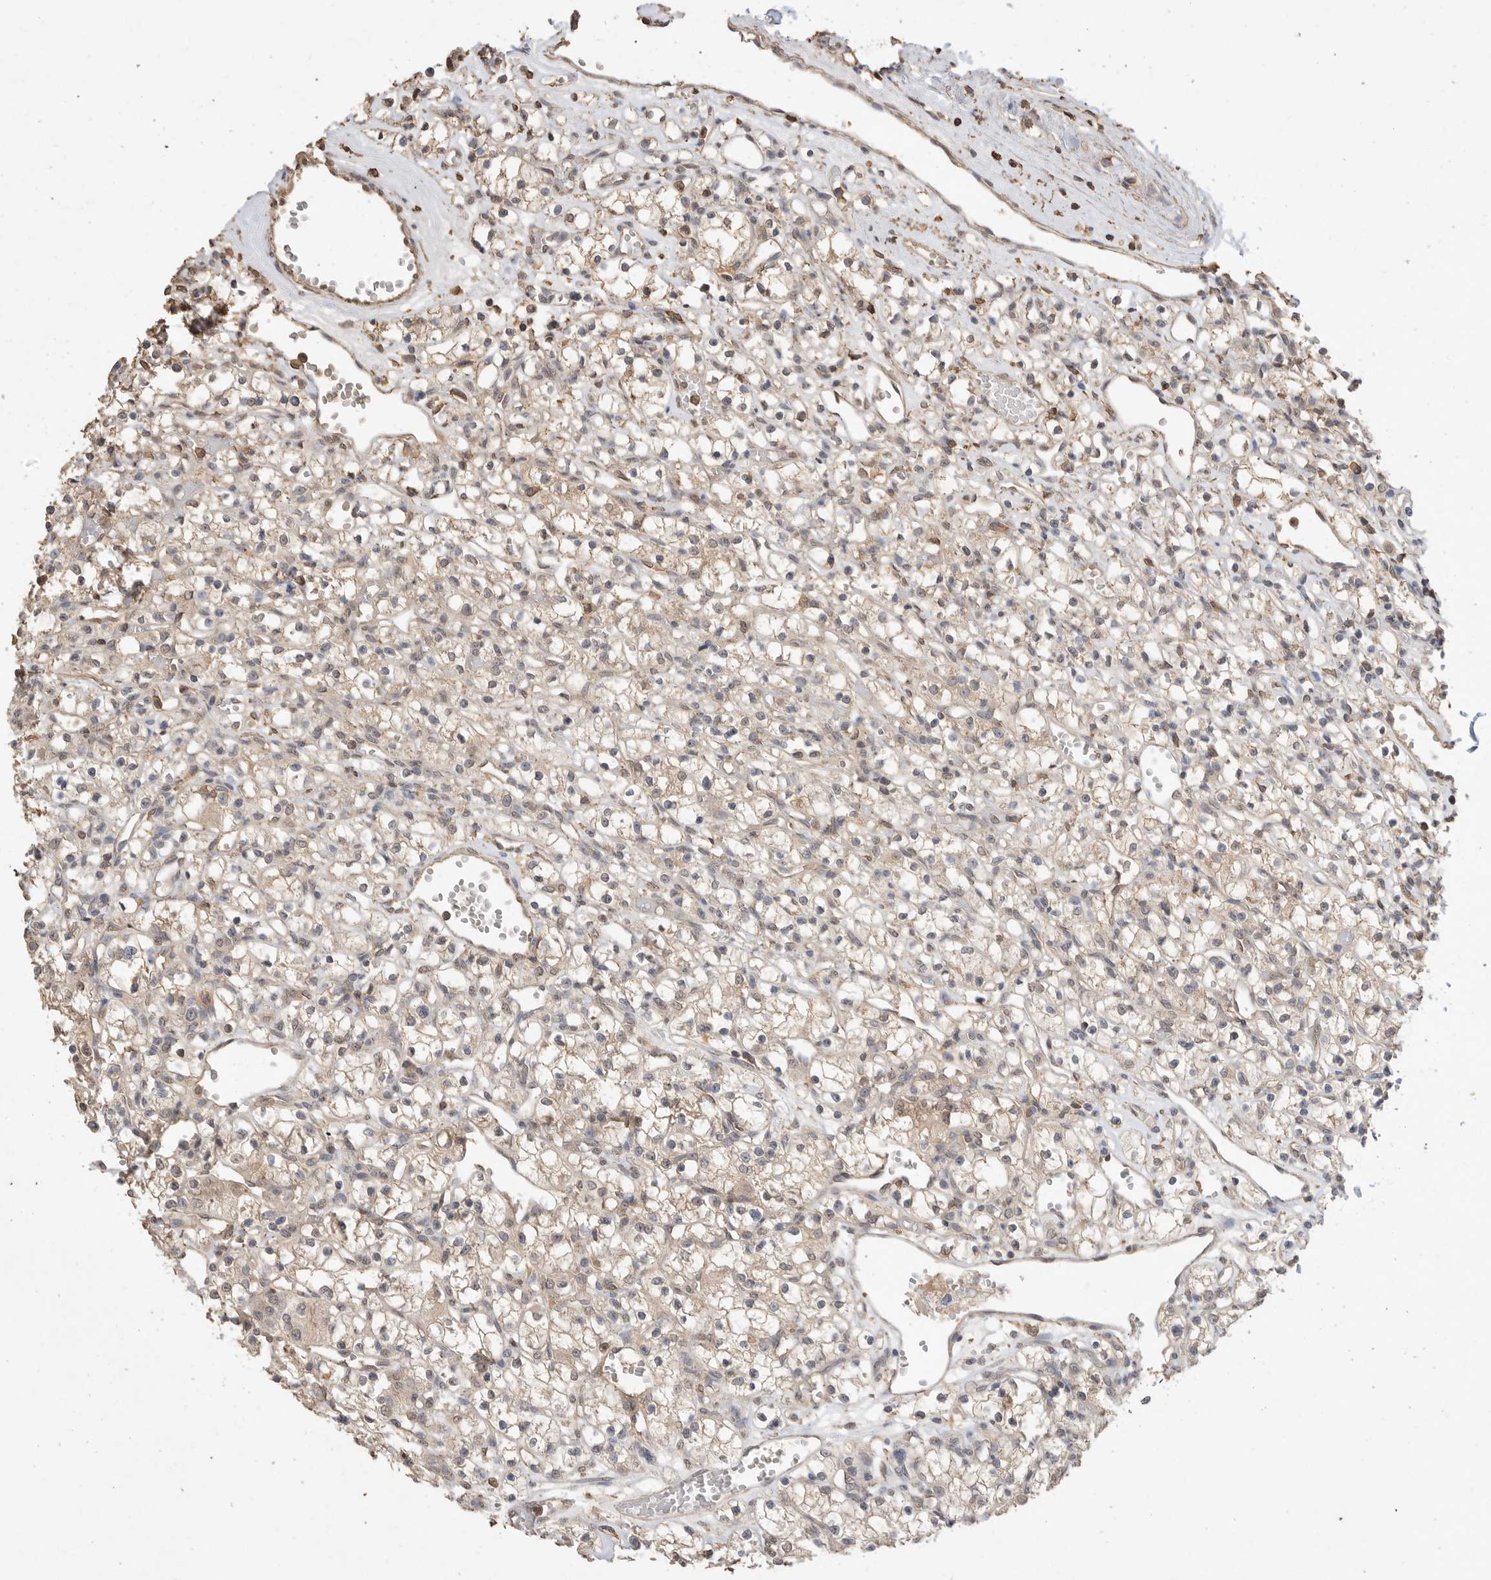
{"staining": {"intensity": "negative", "quantity": "none", "location": "none"}, "tissue": "renal cancer", "cell_type": "Tumor cells", "image_type": "cancer", "snomed": [{"axis": "morphology", "description": "Adenocarcinoma, NOS"}, {"axis": "topography", "description": "Kidney"}], "caption": "Immunohistochemical staining of renal cancer reveals no significant expression in tumor cells. The staining is performed using DAB brown chromogen with nuclei counter-stained in using hematoxylin.", "gene": "MAP2K1", "patient": {"sex": "female", "age": 59}}